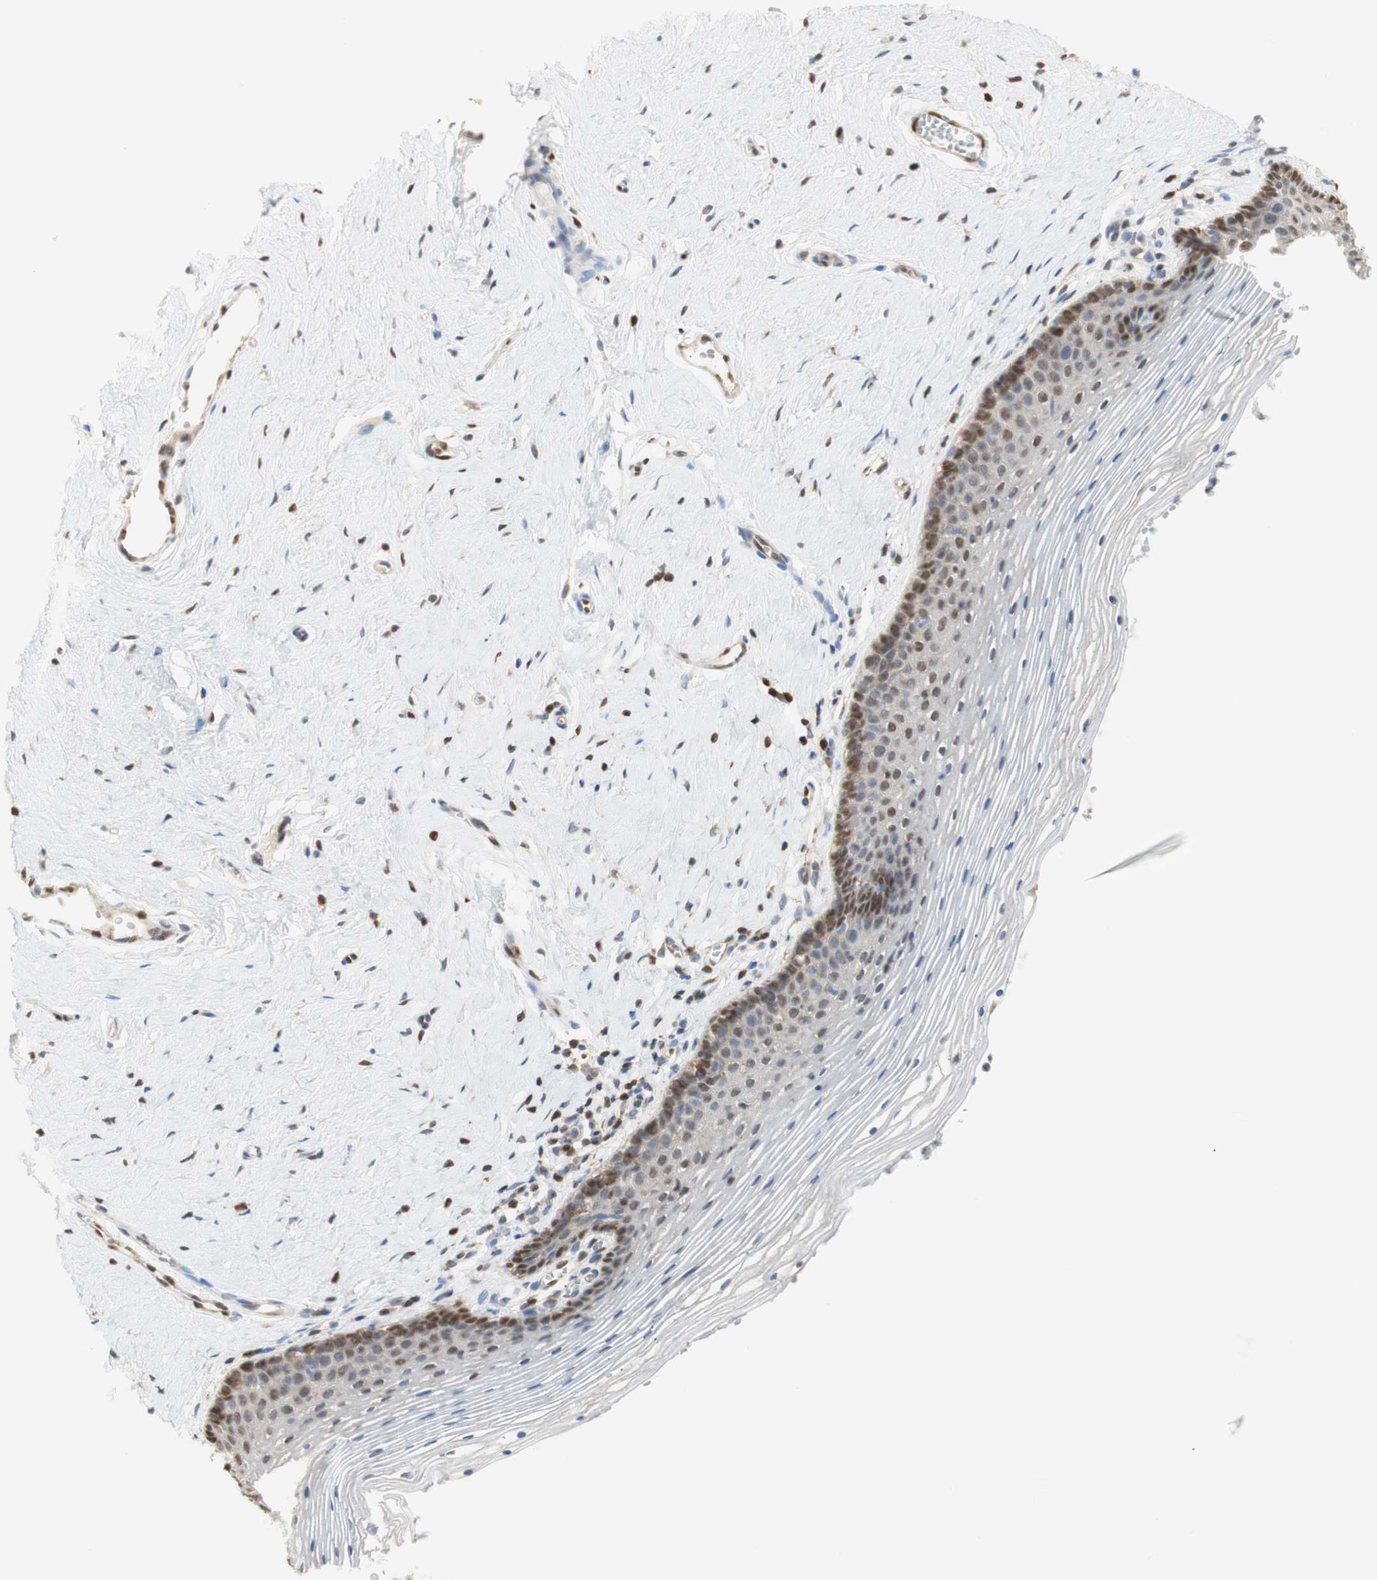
{"staining": {"intensity": "moderate", "quantity": "<25%", "location": "nuclear"}, "tissue": "vagina", "cell_type": "Squamous epithelial cells", "image_type": "normal", "snomed": [{"axis": "morphology", "description": "Normal tissue, NOS"}, {"axis": "topography", "description": "Vagina"}], "caption": "Protein staining by immunohistochemistry displays moderate nuclear staining in approximately <25% of squamous epithelial cells in normal vagina. (brown staining indicates protein expression, while blue staining denotes nuclei).", "gene": "NAP1L4", "patient": {"sex": "female", "age": 32}}